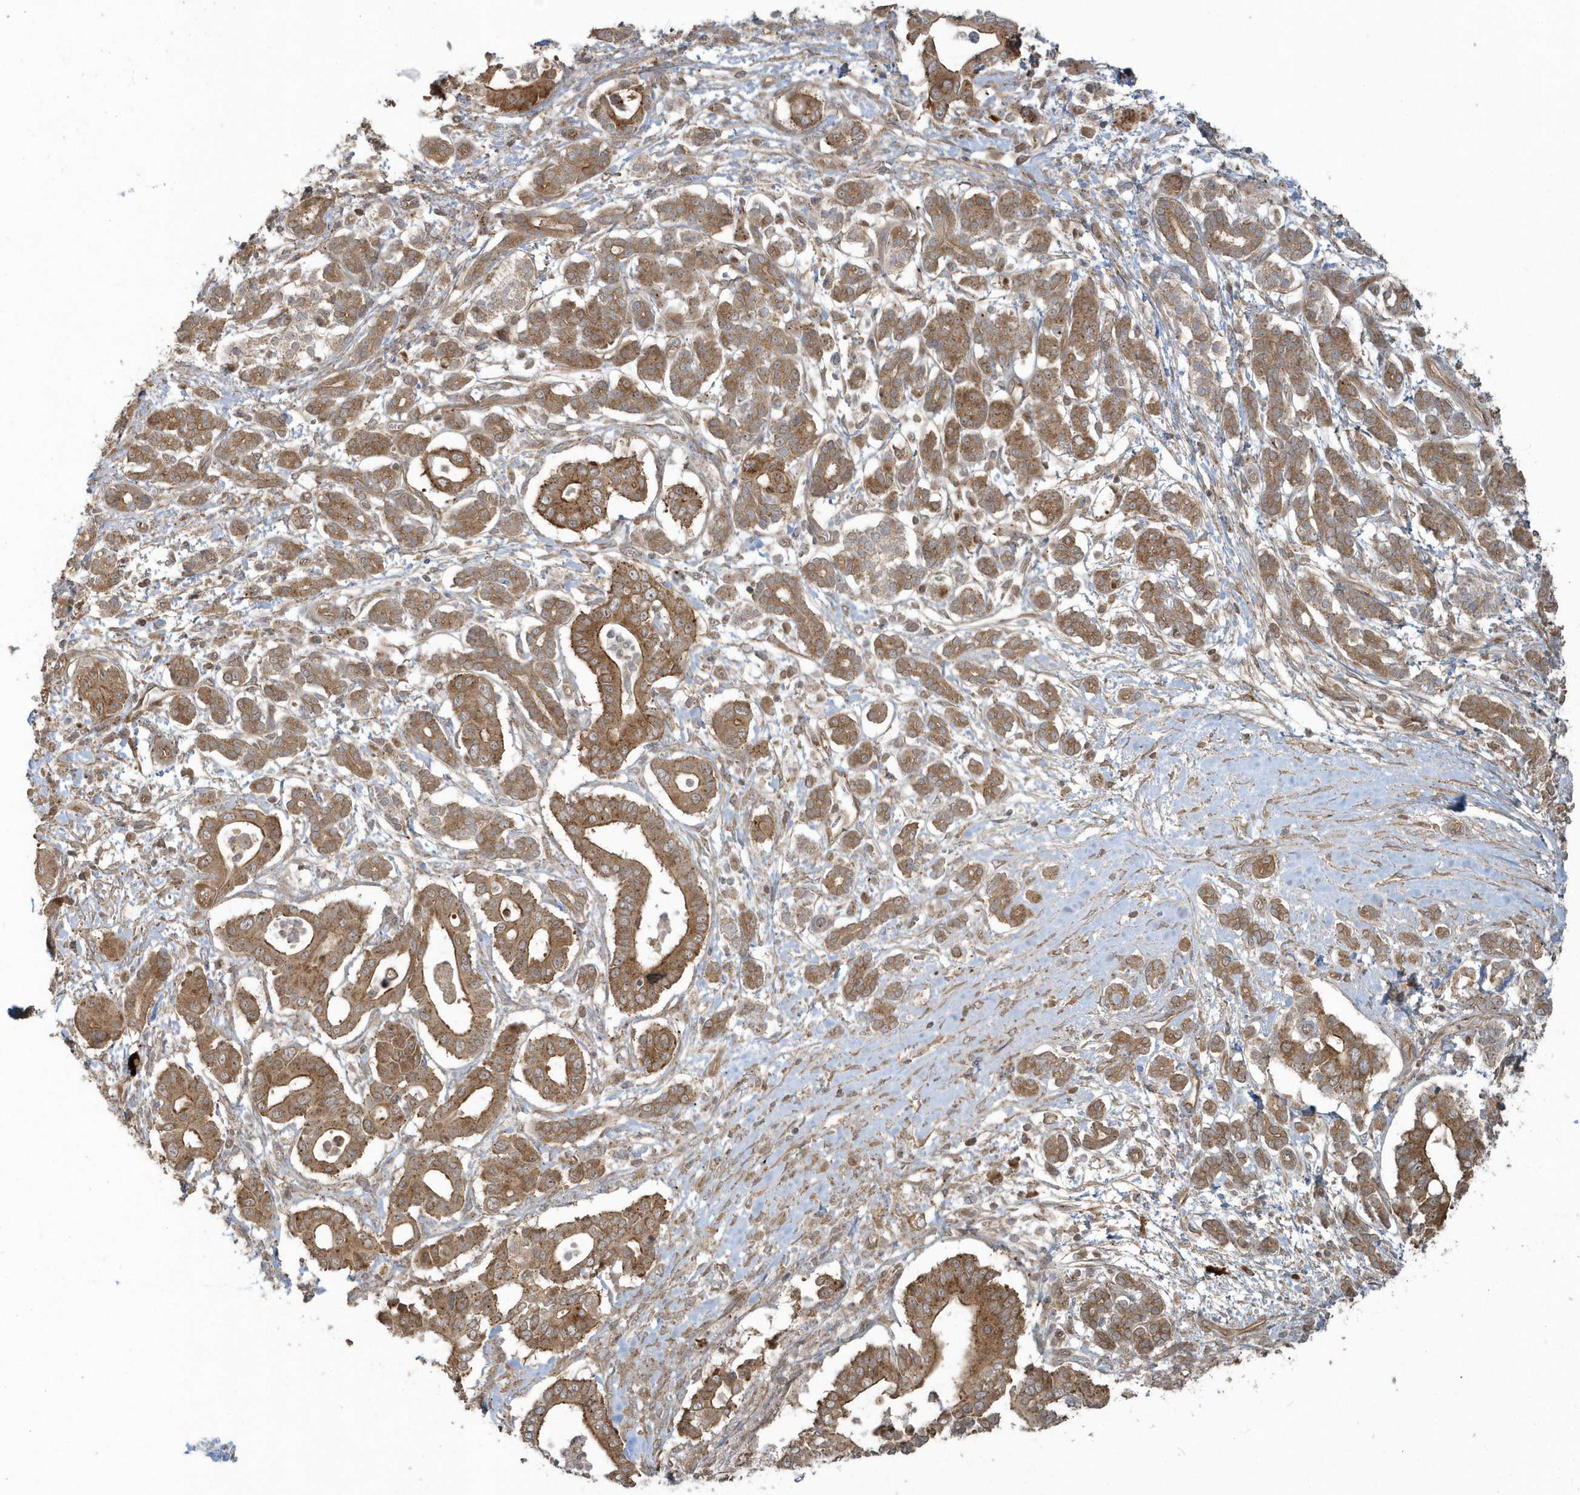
{"staining": {"intensity": "moderate", "quantity": ">75%", "location": "cytoplasmic/membranous"}, "tissue": "pancreatic cancer", "cell_type": "Tumor cells", "image_type": "cancer", "snomed": [{"axis": "morphology", "description": "Adenocarcinoma, NOS"}, {"axis": "topography", "description": "Pancreas"}], "caption": "This photomicrograph demonstrates immunohistochemistry staining of human pancreatic cancer (adenocarcinoma), with medium moderate cytoplasmic/membranous expression in approximately >75% of tumor cells.", "gene": "STIM2", "patient": {"sex": "male", "age": 68}}